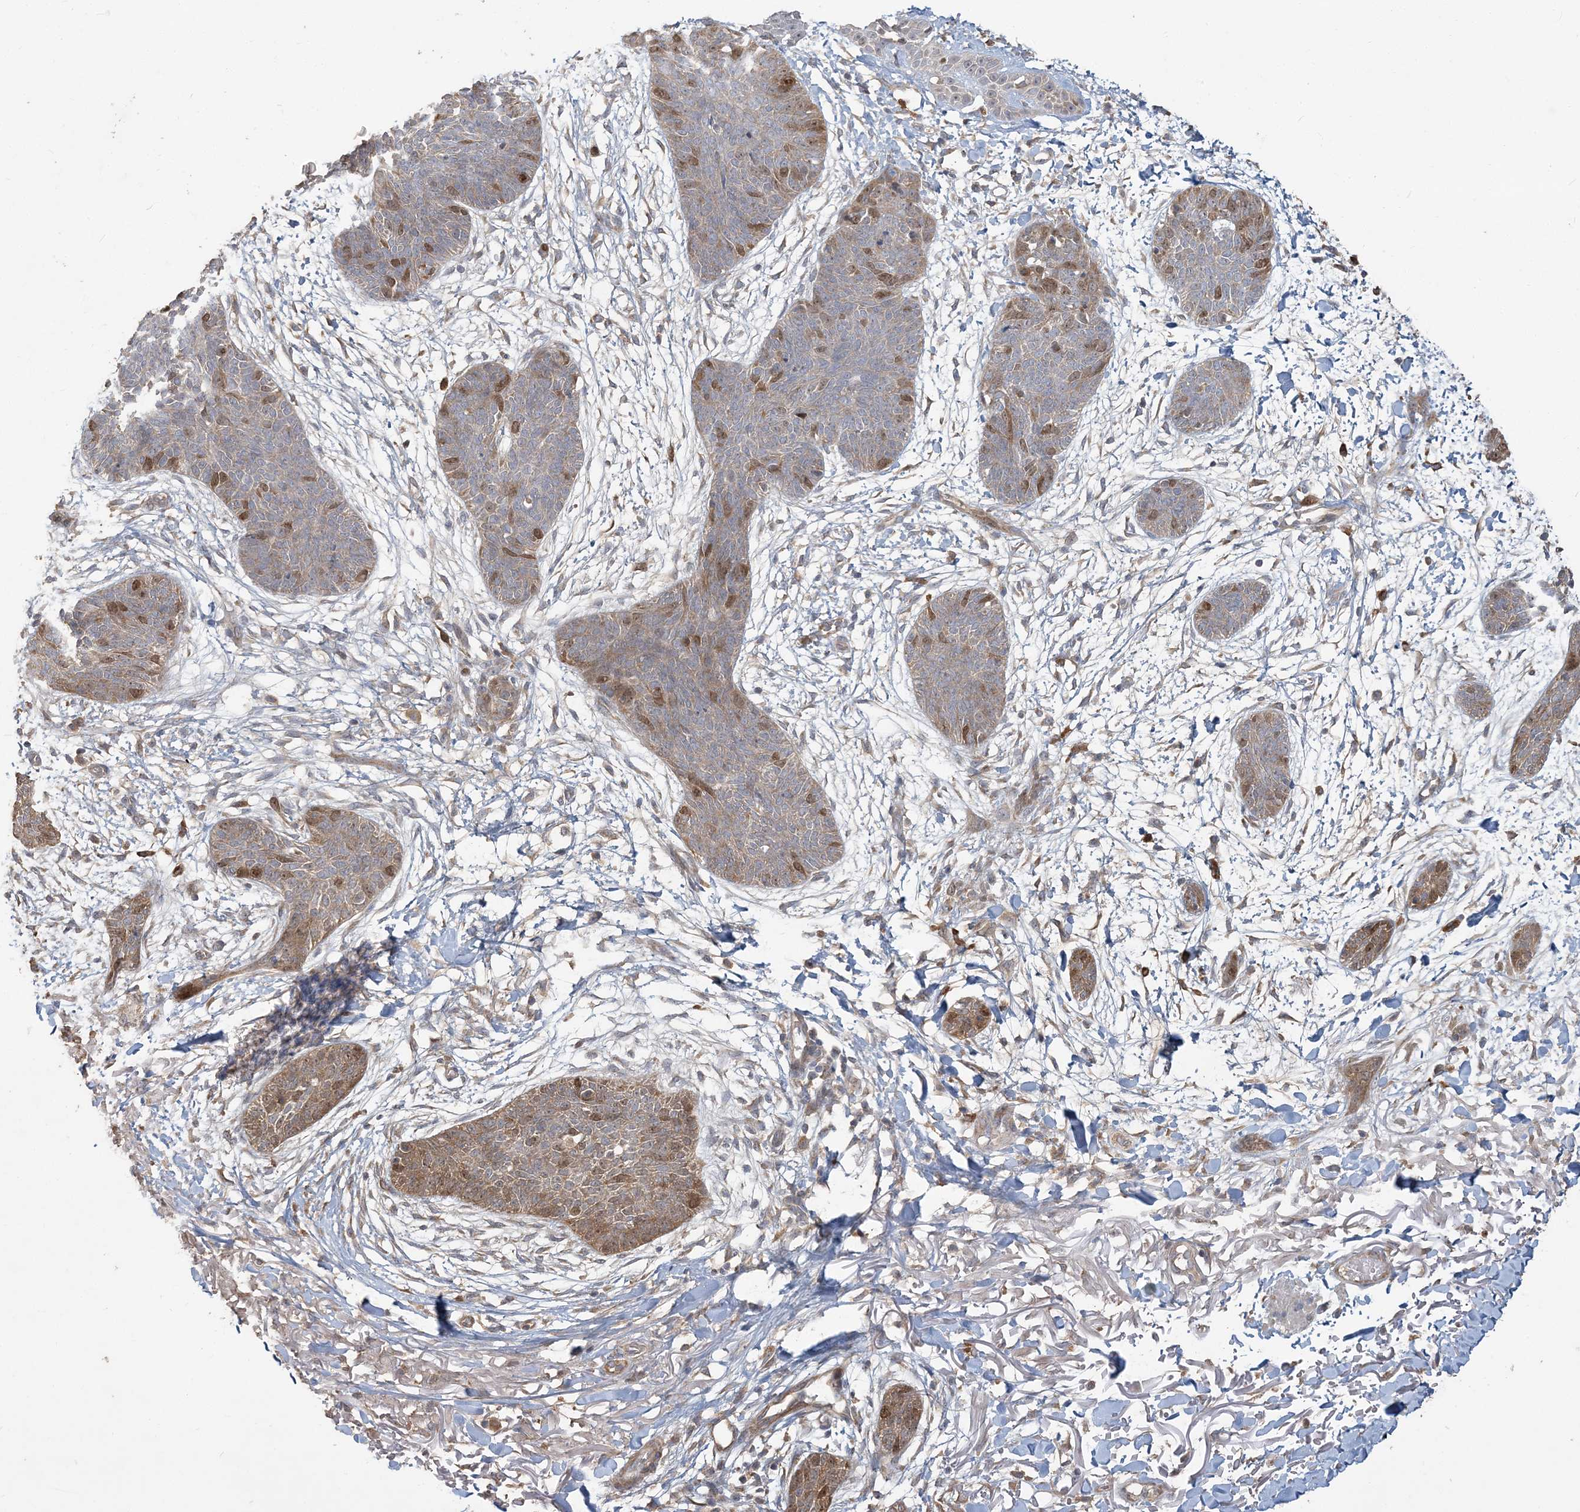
{"staining": {"intensity": "moderate", "quantity": "<25%", "location": "cytoplasmic/membranous,nuclear"}, "tissue": "skin cancer", "cell_type": "Tumor cells", "image_type": "cancer", "snomed": [{"axis": "morphology", "description": "Basal cell carcinoma"}, {"axis": "topography", "description": "Skin"}], "caption": "This micrograph reveals skin cancer (basal cell carcinoma) stained with IHC to label a protein in brown. The cytoplasmic/membranous and nuclear of tumor cells show moderate positivity for the protein. Nuclei are counter-stained blue.", "gene": "TRAIP", "patient": {"sex": "male", "age": 85}}